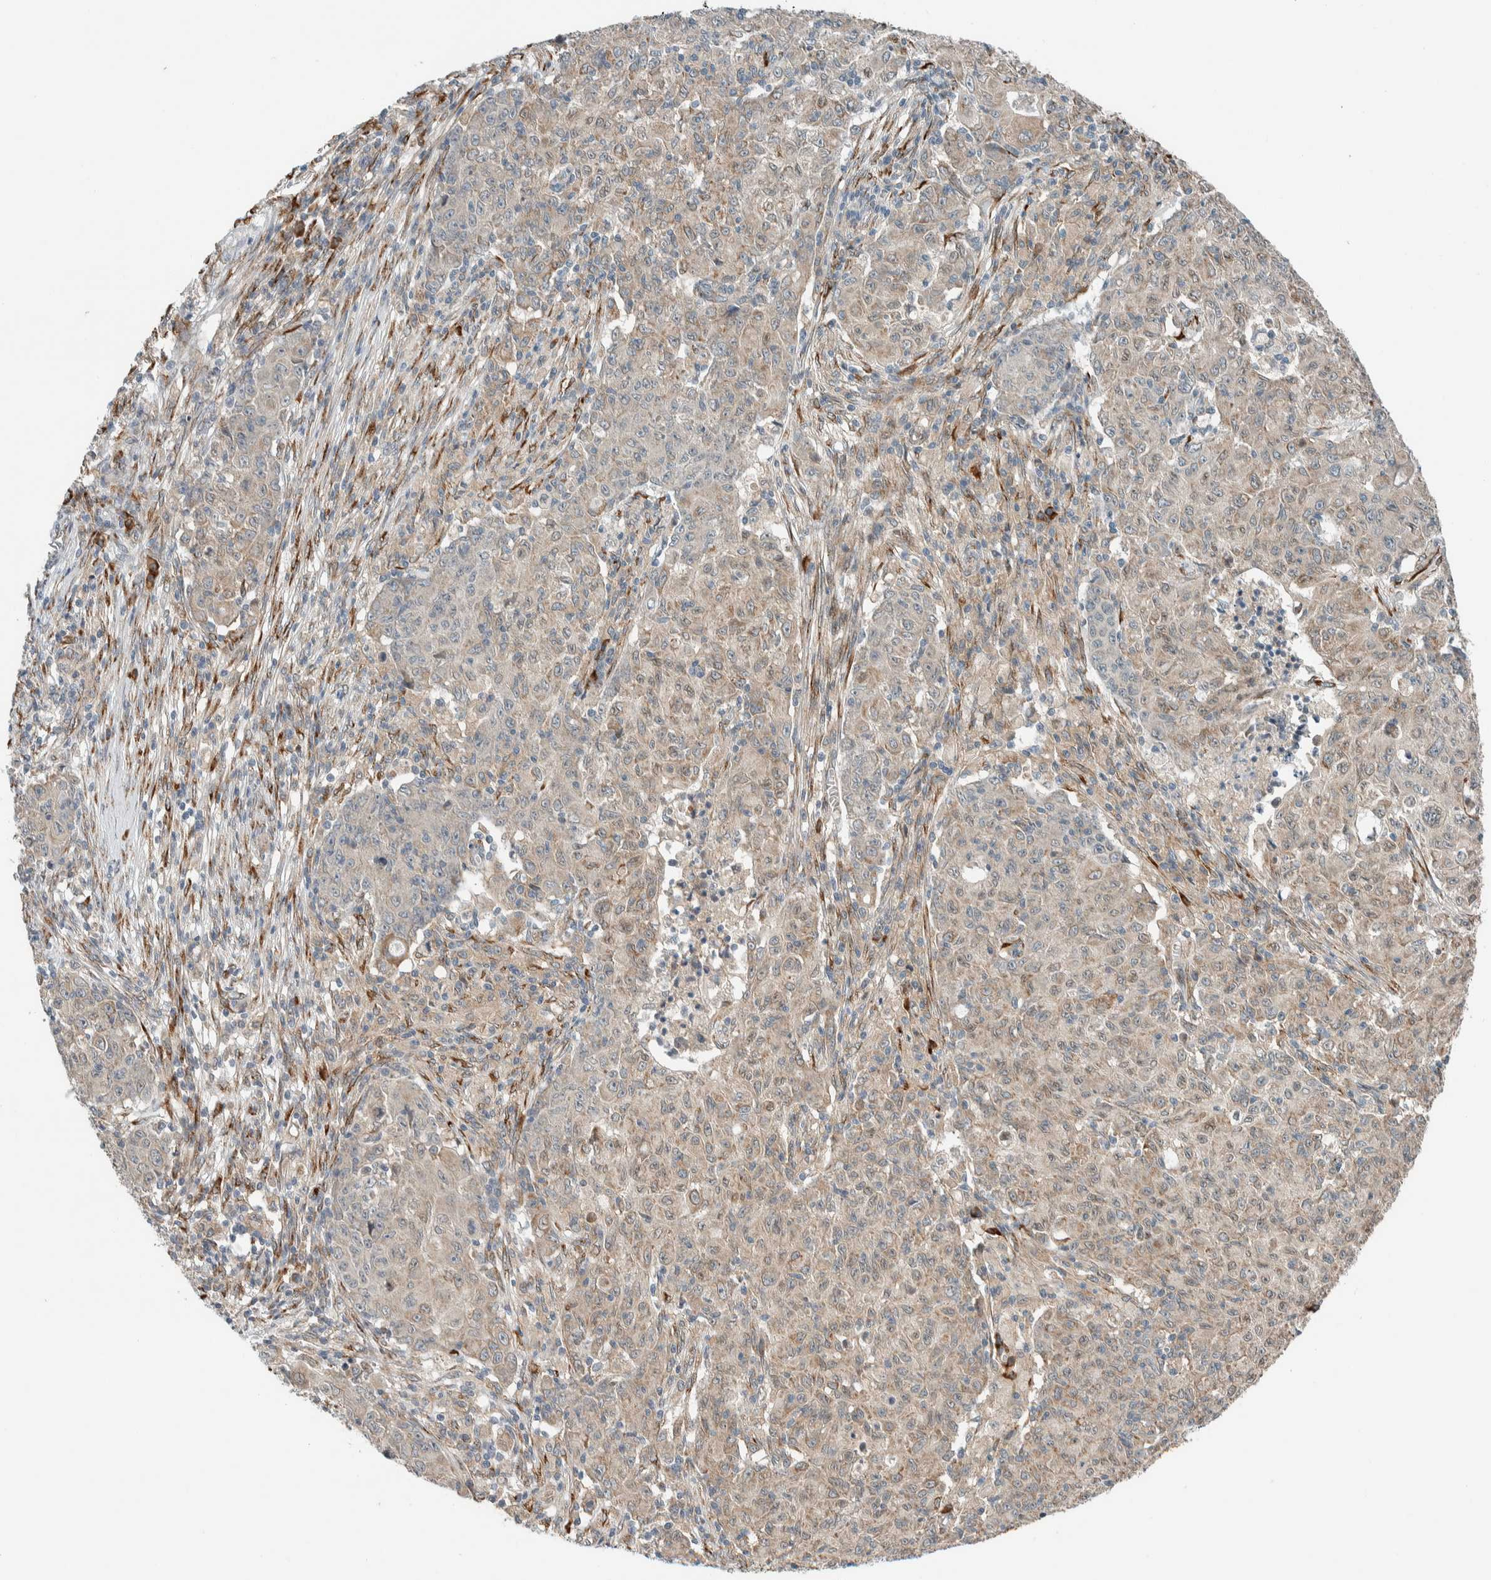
{"staining": {"intensity": "weak", "quantity": ">75%", "location": "cytoplasmic/membranous"}, "tissue": "ovarian cancer", "cell_type": "Tumor cells", "image_type": "cancer", "snomed": [{"axis": "morphology", "description": "Carcinoma, endometroid"}, {"axis": "topography", "description": "Ovary"}], "caption": "Ovarian cancer (endometroid carcinoma) stained with a protein marker displays weak staining in tumor cells.", "gene": "CTBP2", "patient": {"sex": "female", "age": 42}}